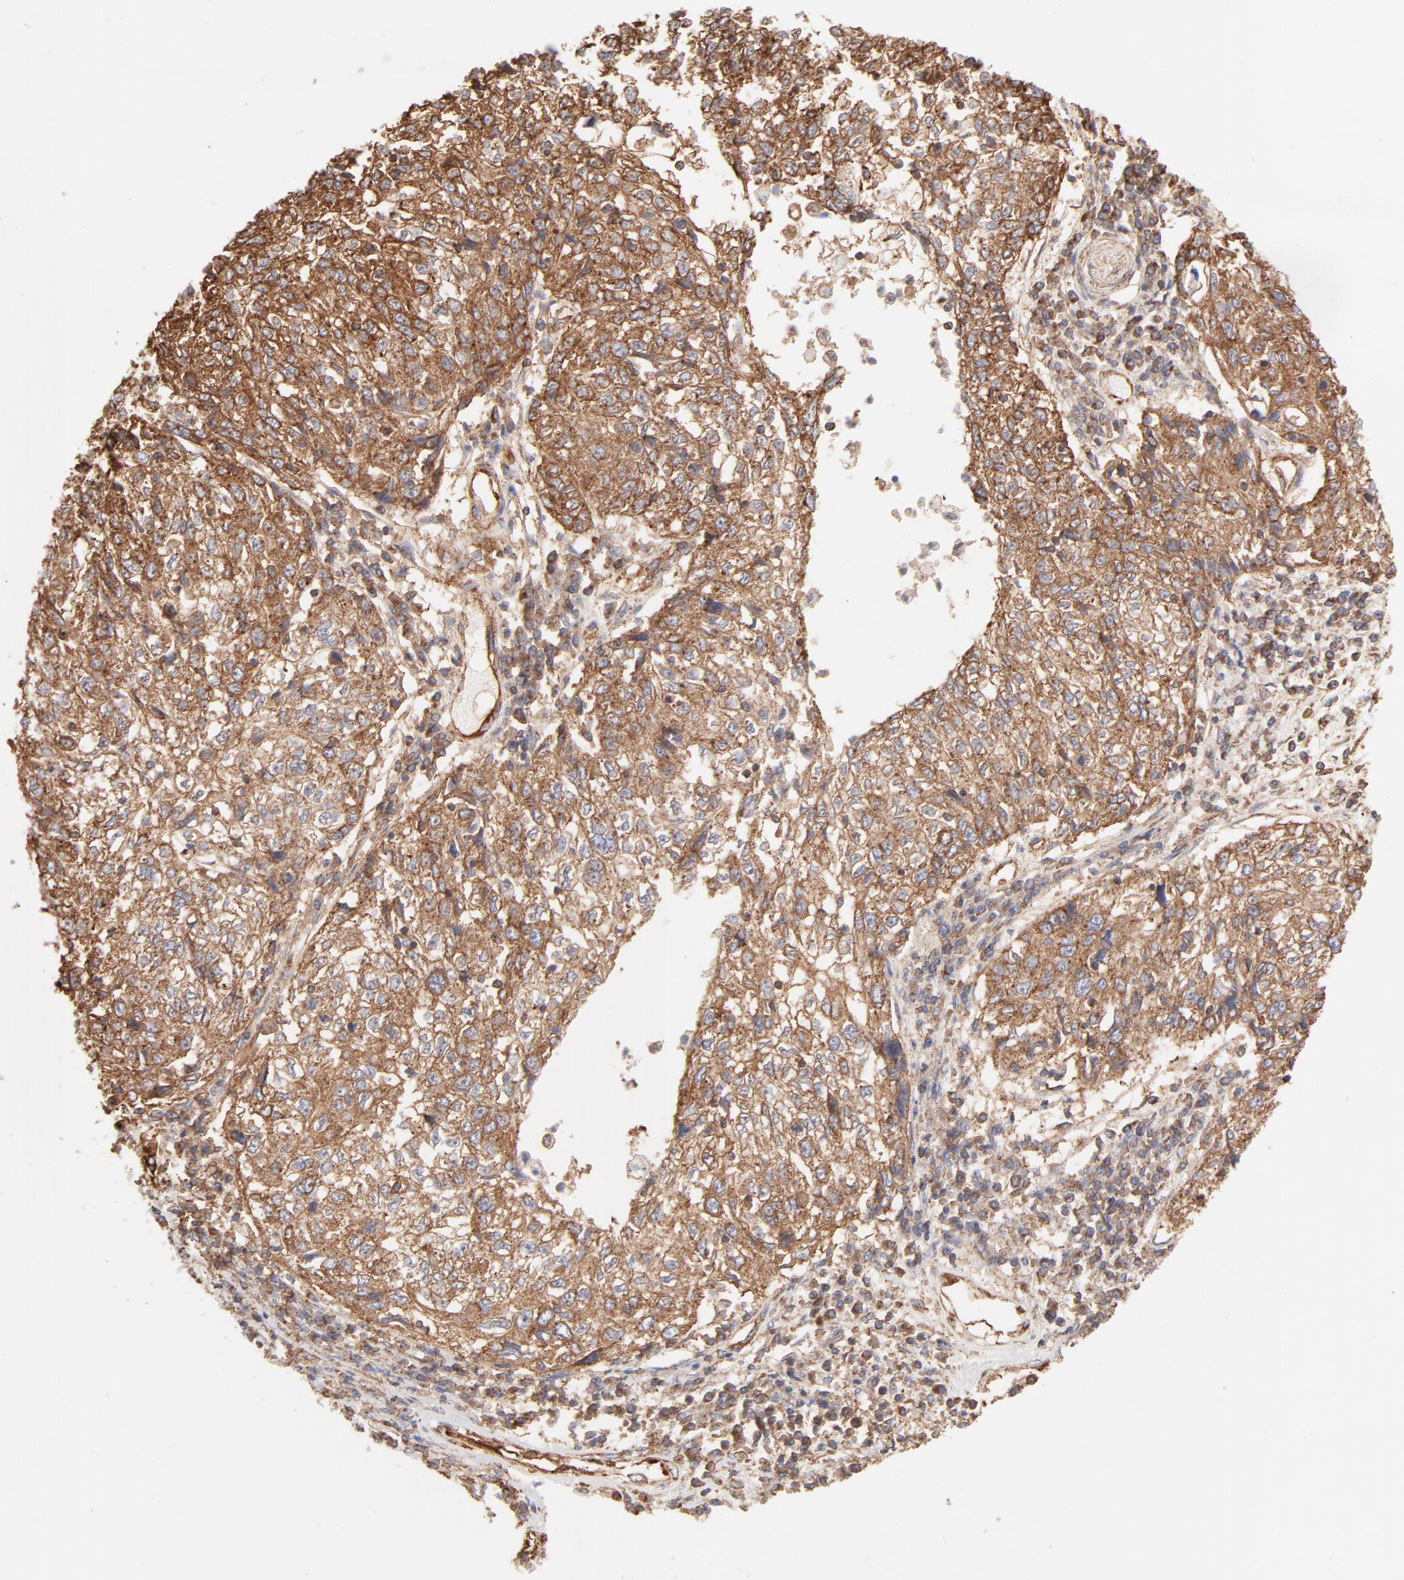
{"staining": {"intensity": "strong", "quantity": ">75%", "location": "cytoplasmic/membranous"}, "tissue": "cervical cancer", "cell_type": "Tumor cells", "image_type": "cancer", "snomed": [{"axis": "morphology", "description": "Squamous cell carcinoma, NOS"}, {"axis": "topography", "description": "Cervix"}], "caption": "About >75% of tumor cells in cervical cancer (squamous cell carcinoma) display strong cytoplasmic/membranous protein staining as visualized by brown immunohistochemical staining.", "gene": "CLTB", "patient": {"sex": "female", "age": 57}}